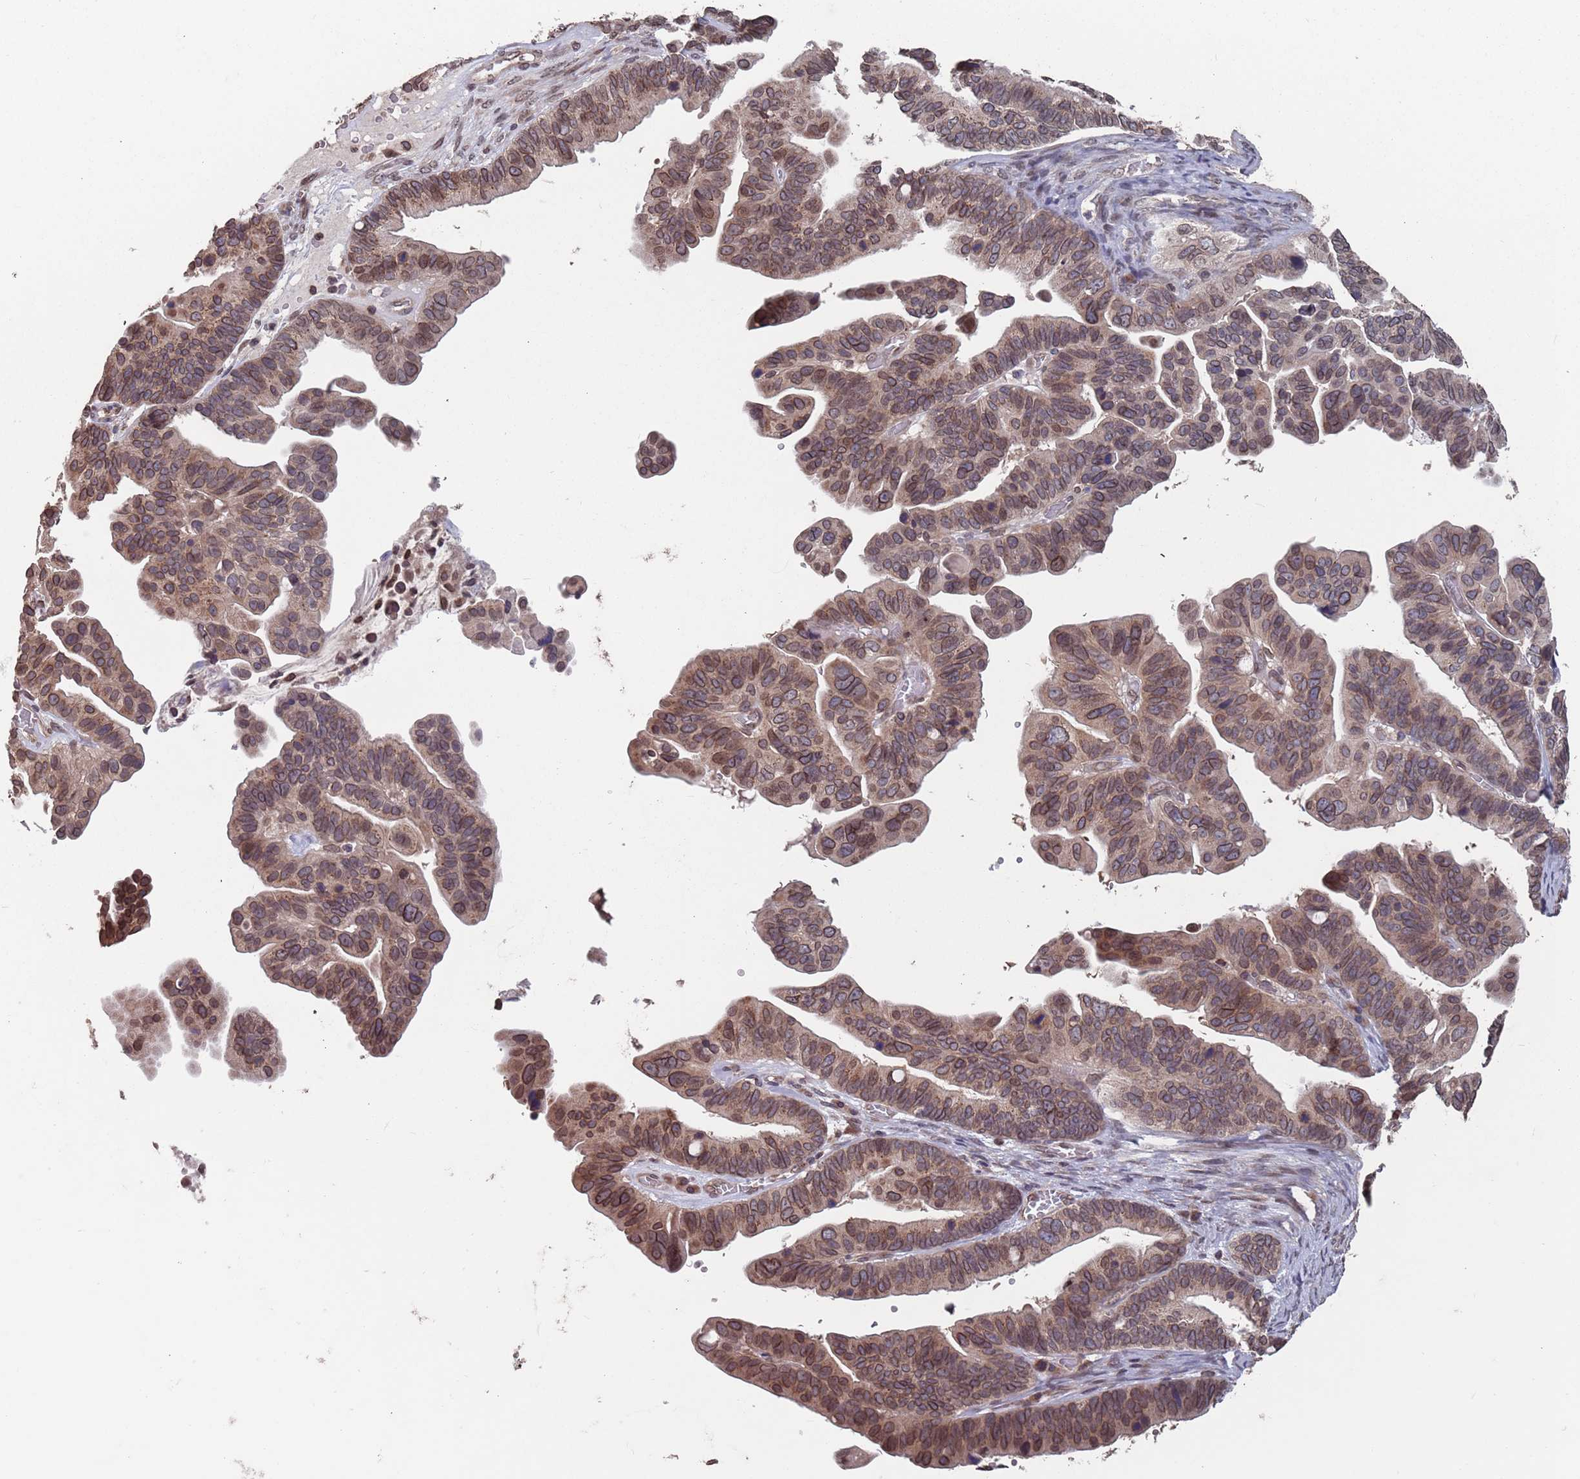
{"staining": {"intensity": "moderate", "quantity": ">75%", "location": "cytoplasmic/membranous,nuclear"}, "tissue": "ovarian cancer", "cell_type": "Tumor cells", "image_type": "cancer", "snomed": [{"axis": "morphology", "description": "Cystadenocarcinoma, serous, NOS"}, {"axis": "topography", "description": "Ovary"}], "caption": "An image of human ovarian serous cystadenocarcinoma stained for a protein displays moderate cytoplasmic/membranous and nuclear brown staining in tumor cells.", "gene": "SDHAF3", "patient": {"sex": "female", "age": 56}}